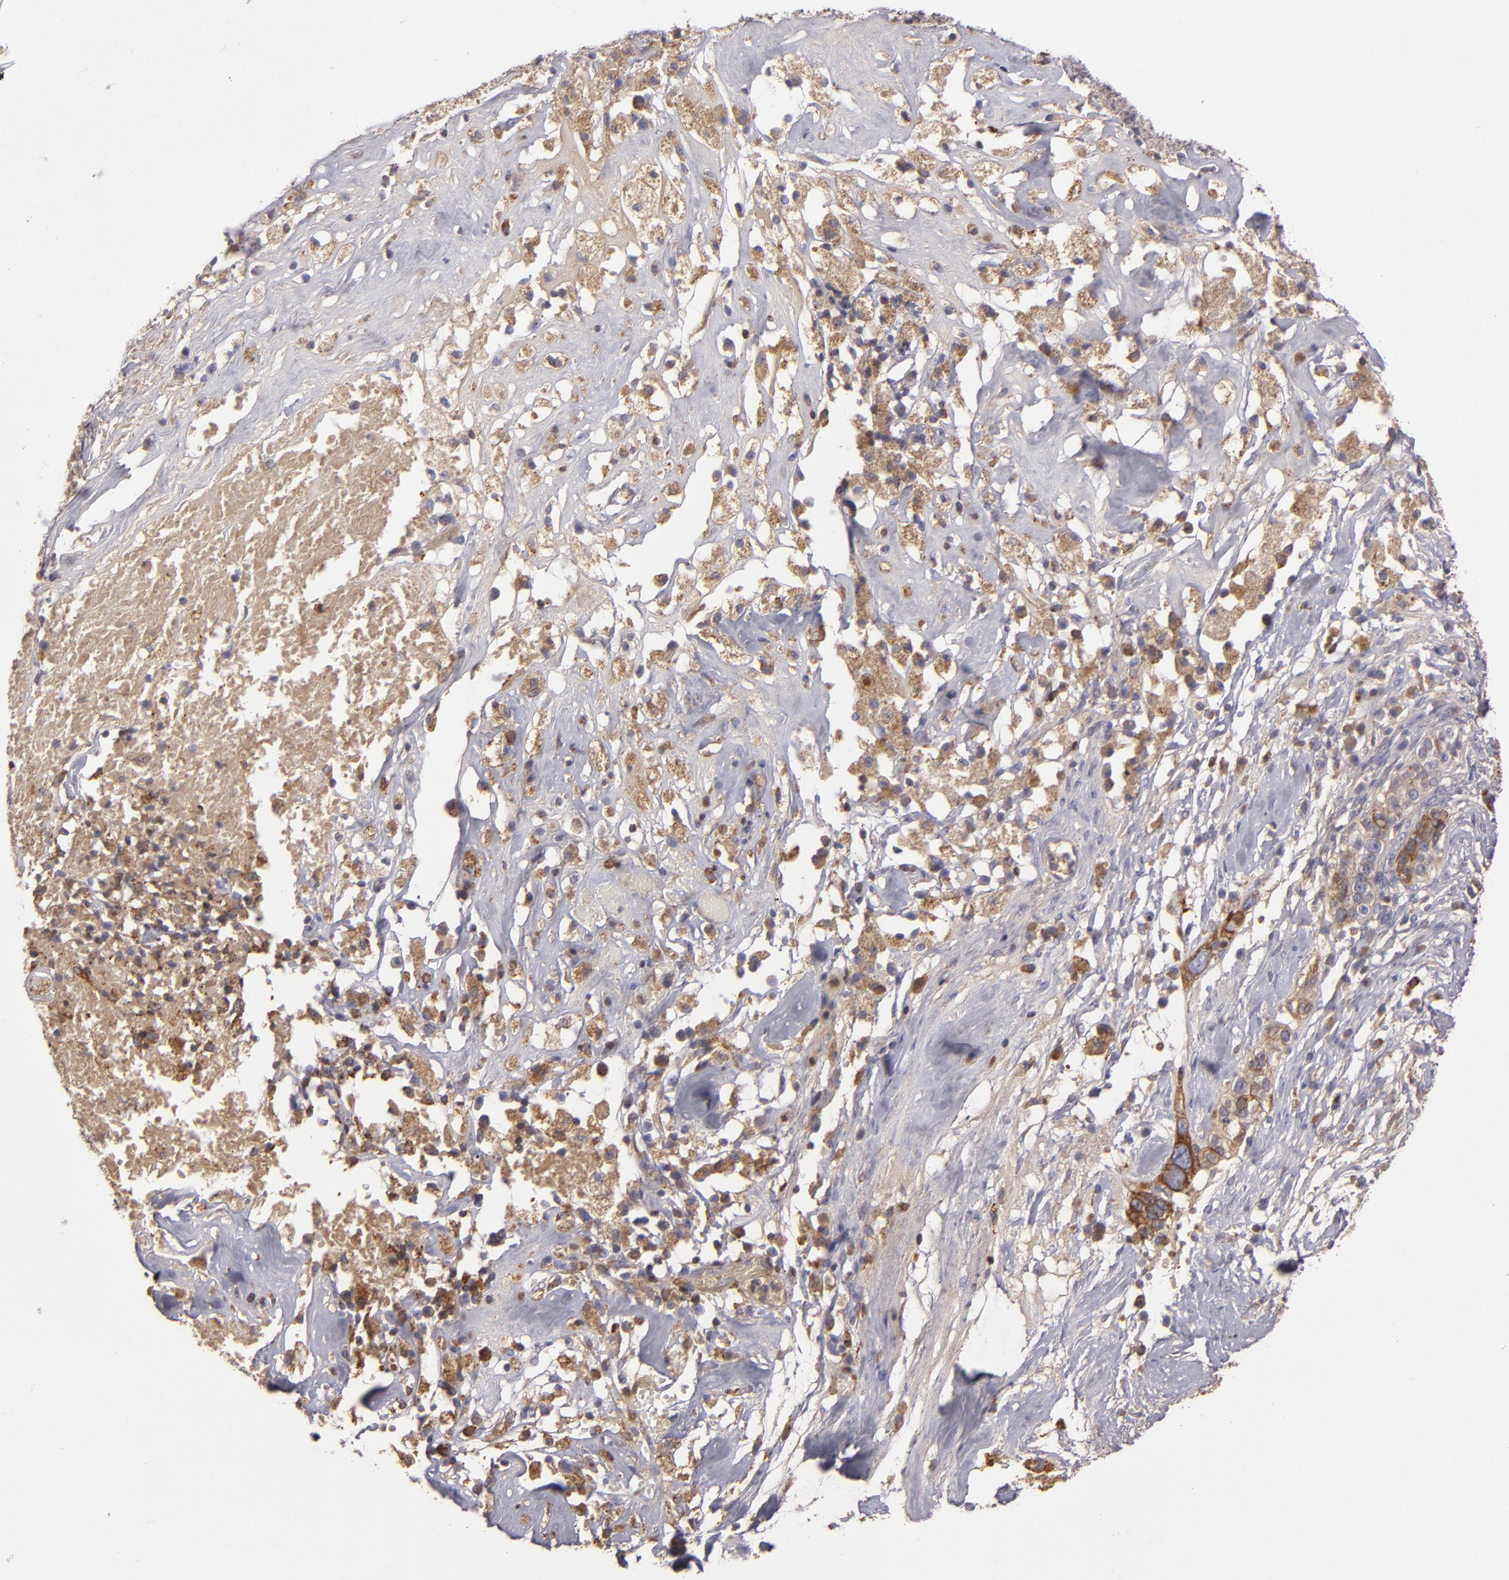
{"staining": {"intensity": "strong", "quantity": ">75%", "location": "cytoplasmic/membranous"}, "tissue": "ovarian cancer", "cell_type": "Tumor cells", "image_type": "cancer", "snomed": [{"axis": "morphology", "description": "Normal tissue, NOS"}, {"axis": "morphology", "description": "Cystadenocarcinoma, serous, NOS"}, {"axis": "topography", "description": "Ovary"}], "caption": "Tumor cells demonstrate strong cytoplasmic/membranous staining in about >75% of cells in serous cystadenocarcinoma (ovarian).", "gene": "CFB", "patient": {"sex": "female", "age": 62}}